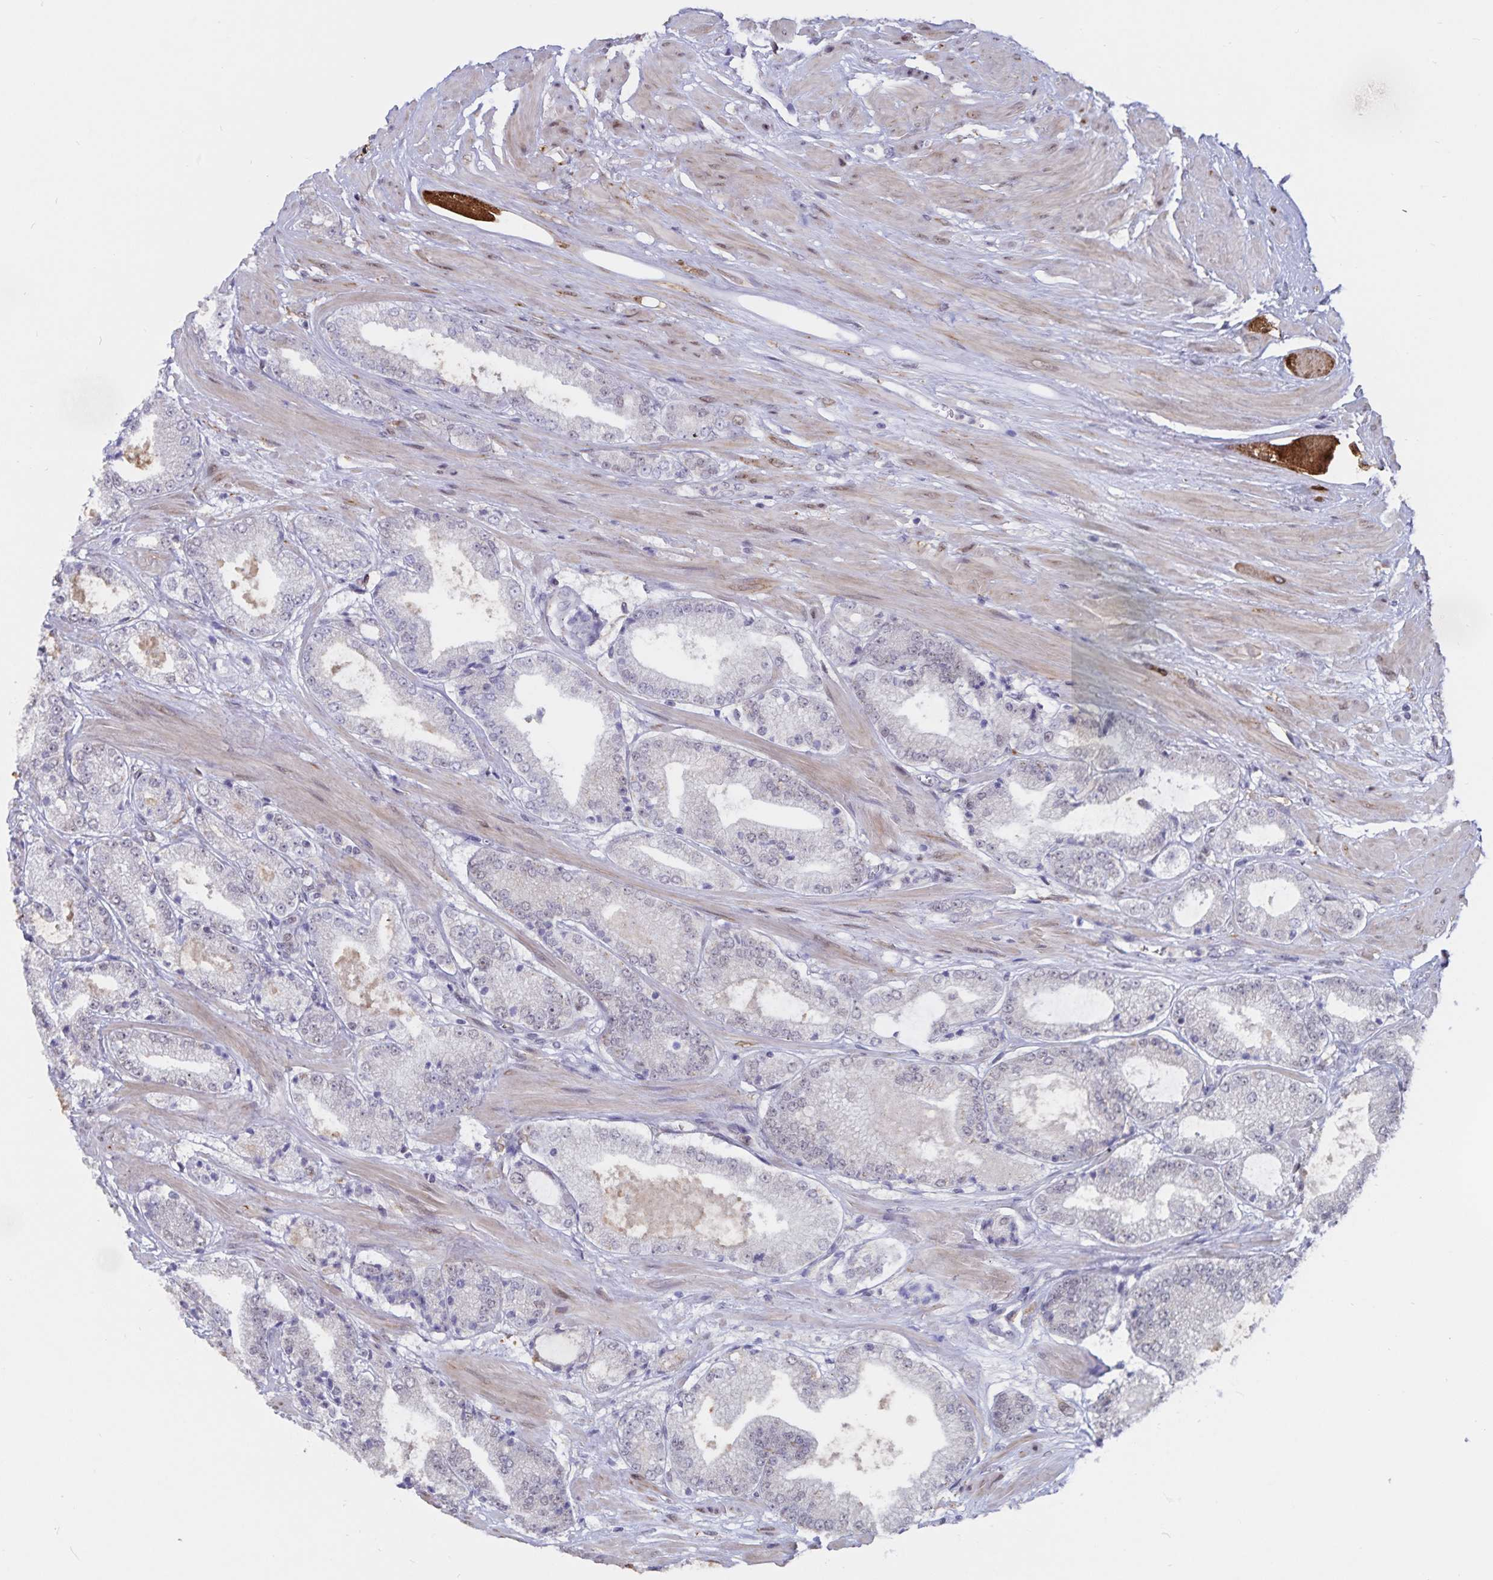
{"staining": {"intensity": "negative", "quantity": "none", "location": "none"}, "tissue": "prostate cancer", "cell_type": "Tumor cells", "image_type": "cancer", "snomed": [{"axis": "morphology", "description": "Adenocarcinoma, High grade"}, {"axis": "topography", "description": "Prostate"}], "caption": "There is no significant staining in tumor cells of adenocarcinoma (high-grade) (prostate). (Immunohistochemistry, brightfield microscopy, high magnification).", "gene": "ATP2A2", "patient": {"sex": "male", "age": 64}}